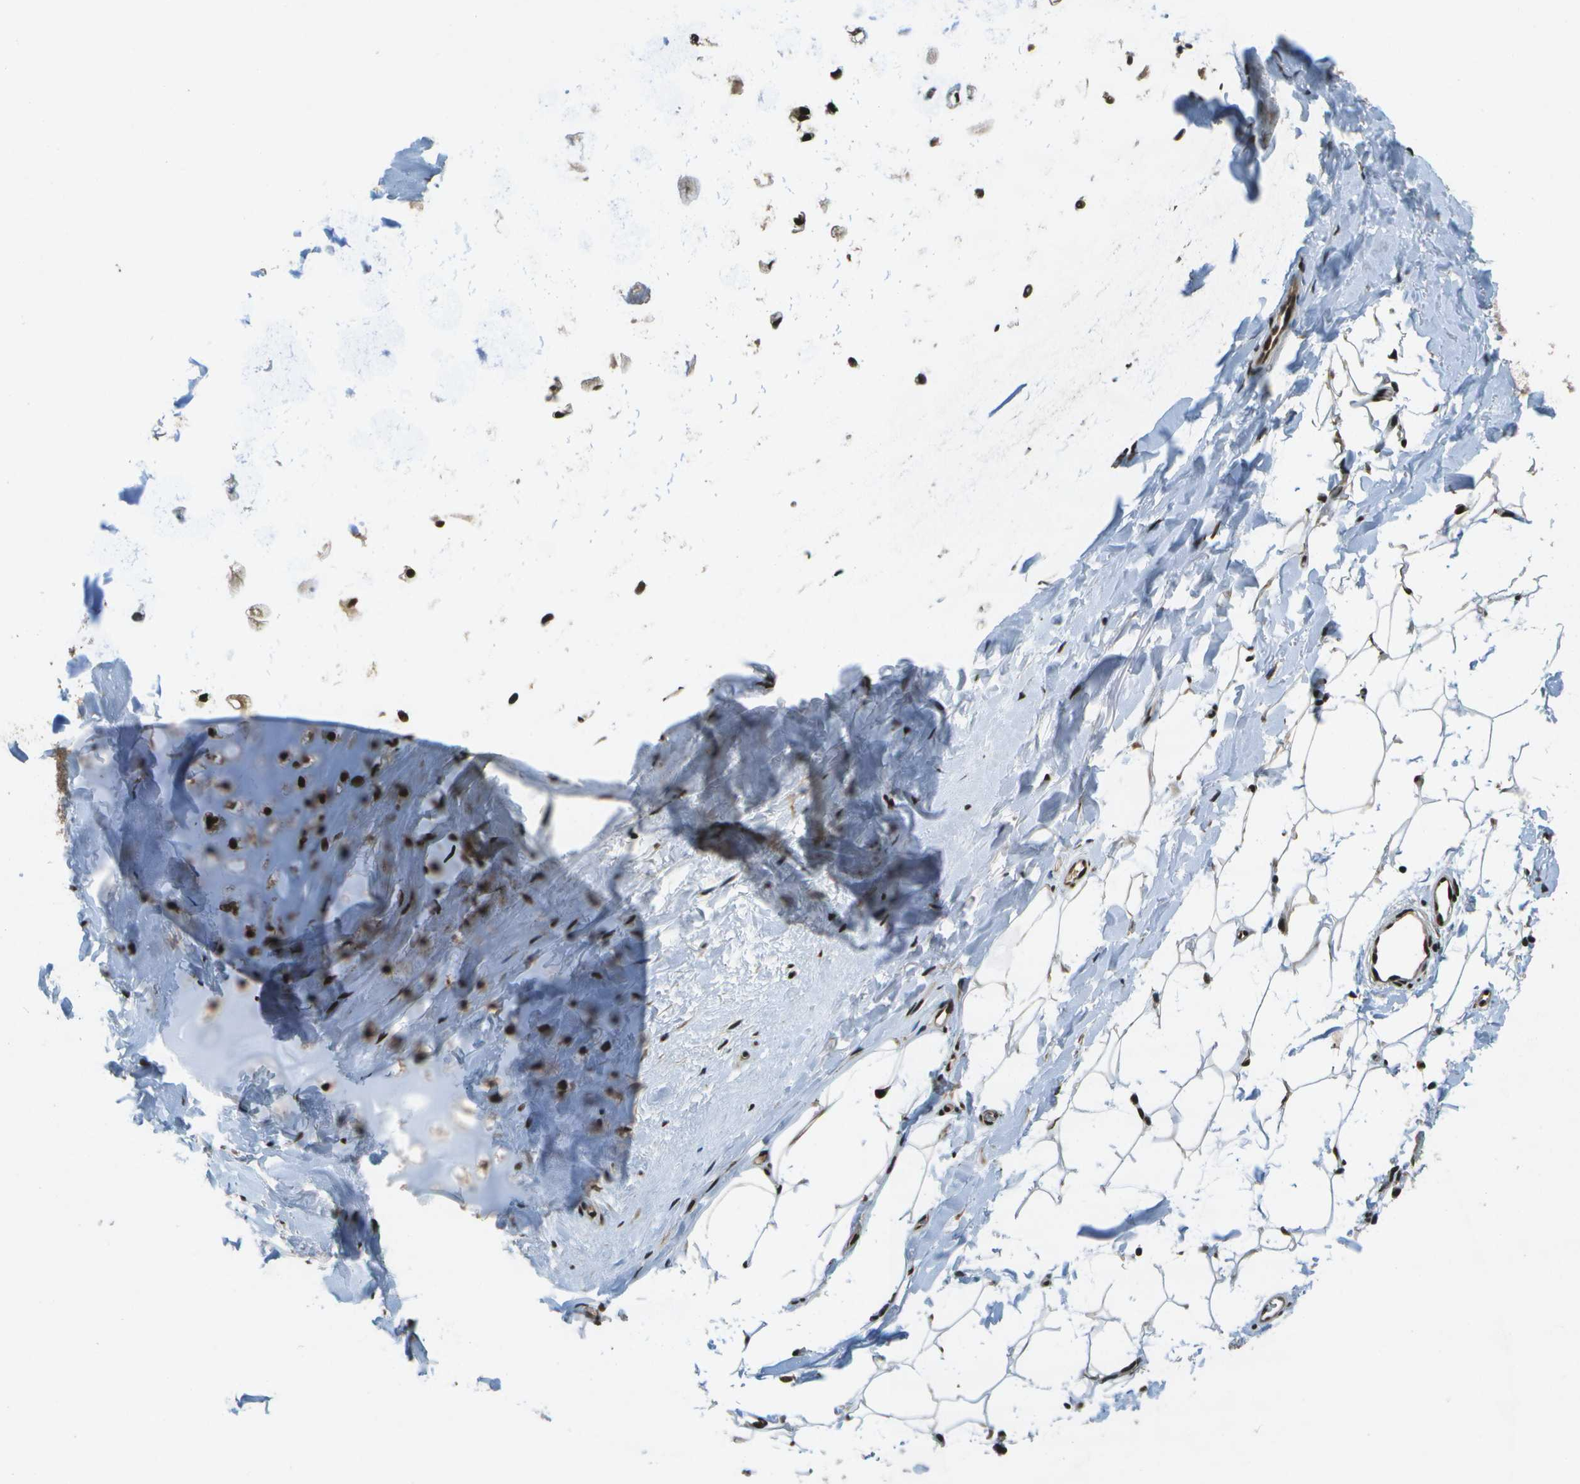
{"staining": {"intensity": "moderate", "quantity": ">75%", "location": "nuclear"}, "tissue": "adipose tissue", "cell_type": "Adipocytes", "image_type": "normal", "snomed": [{"axis": "morphology", "description": "Normal tissue, NOS"}, {"axis": "topography", "description": "Cartilage tissue"}, {"axis": "topography", "description": "Bronchus"}], "caption": "The histopathology image reveals a brown stain indicating the presence of a protein in the nuclear of adipocytes in adipose tissue.", "gene": "GANC", "patient": {"sex": "female", "age": 53}}